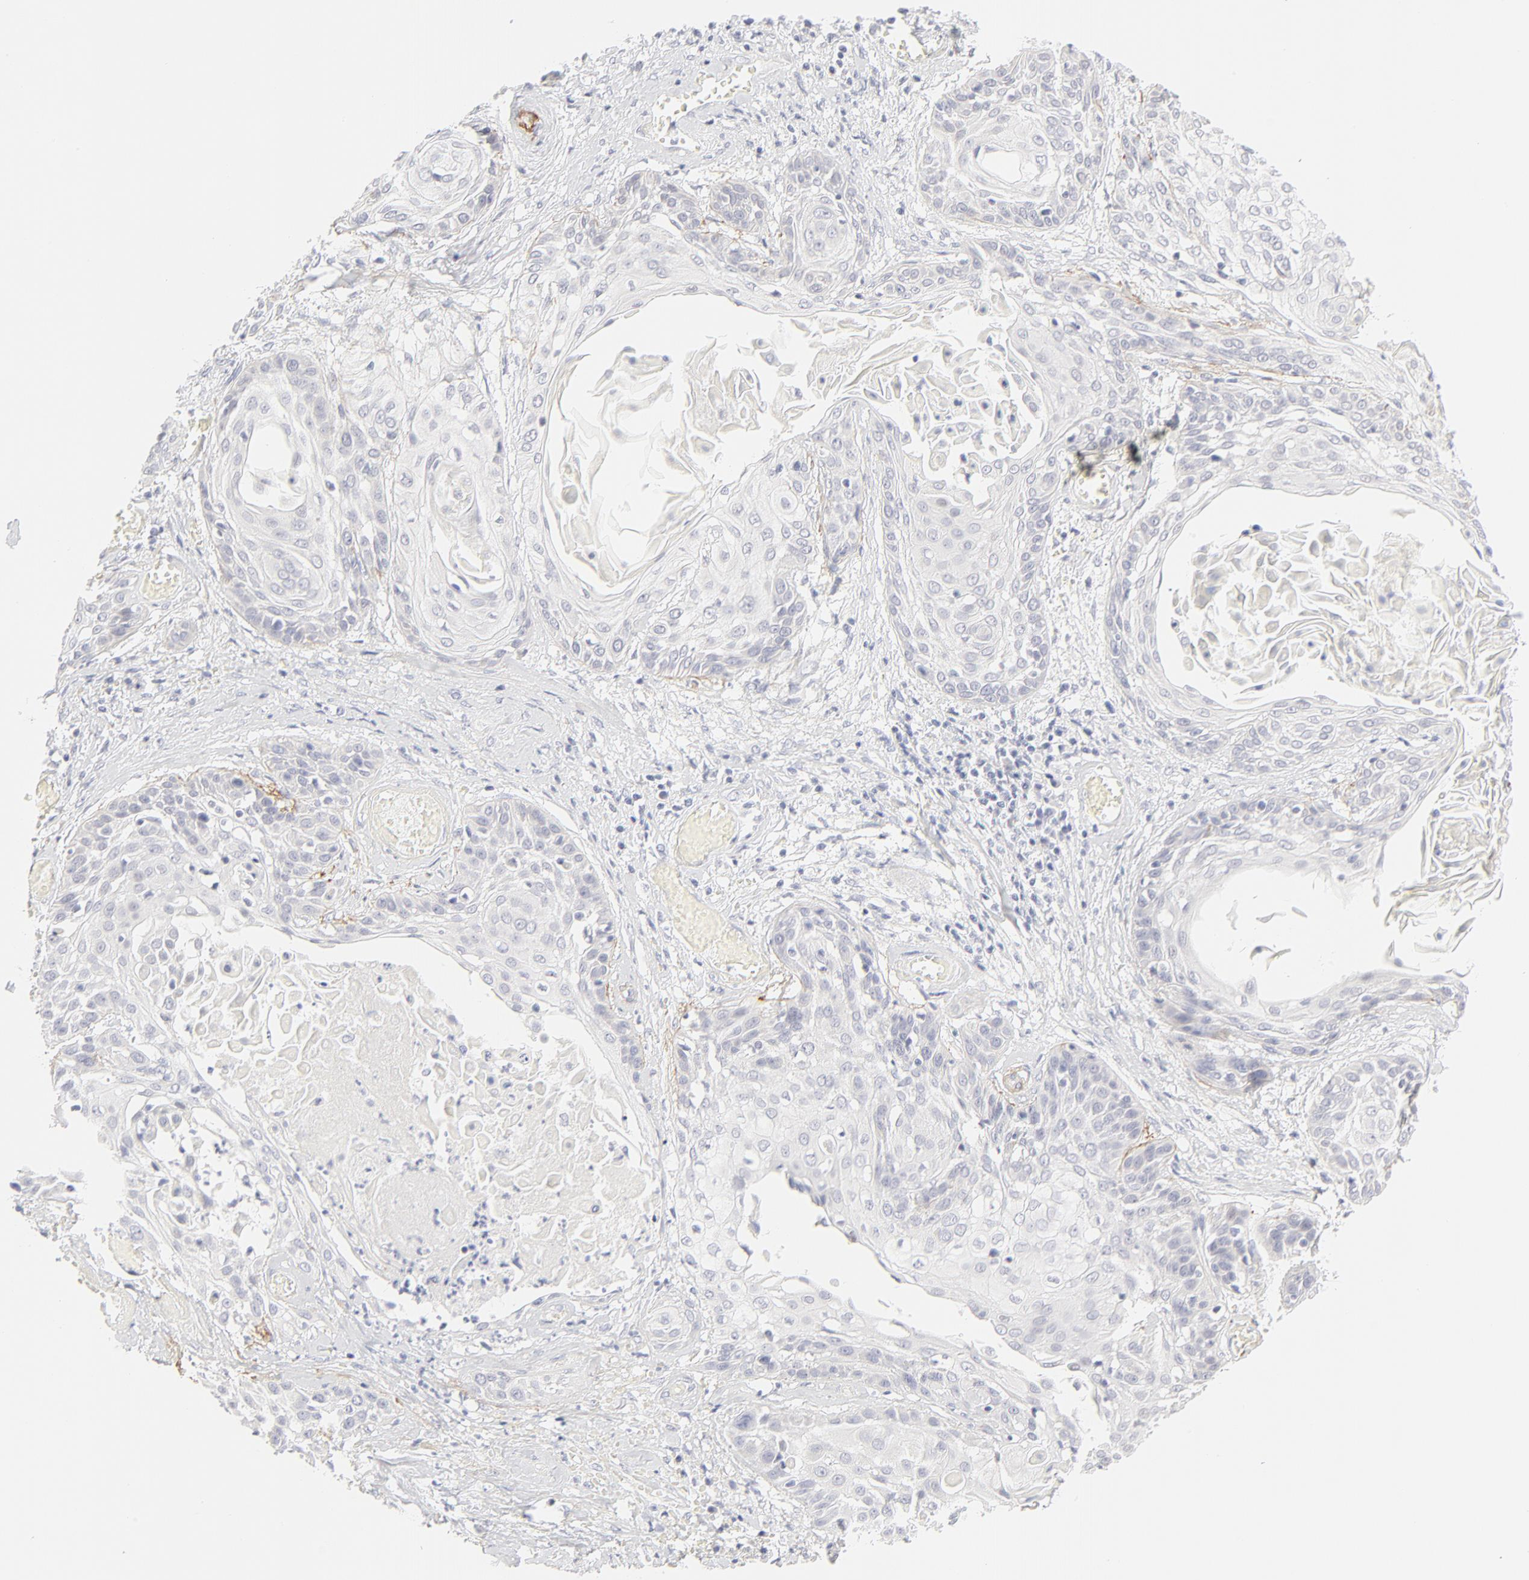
{"staining": {"intensity": "negative", "quantity": "none", "location": "none"}, "tissue": "cervical cancer", "cell_type": "Tumor cells", "image_type": "cancer", "snomed": [{"axis": "morphology", "description": "Squamous cell carcinoma, NOS"}, {"axis": "topography", "description": "Cervix"}], "caption": "Immunohistochemical staining of cervical cancer demonstrates no significant expression in tumor cells. Nuclei are stained in blue.", "gene": "NPNT", "patient": {"sex": "female", "age": 57}}